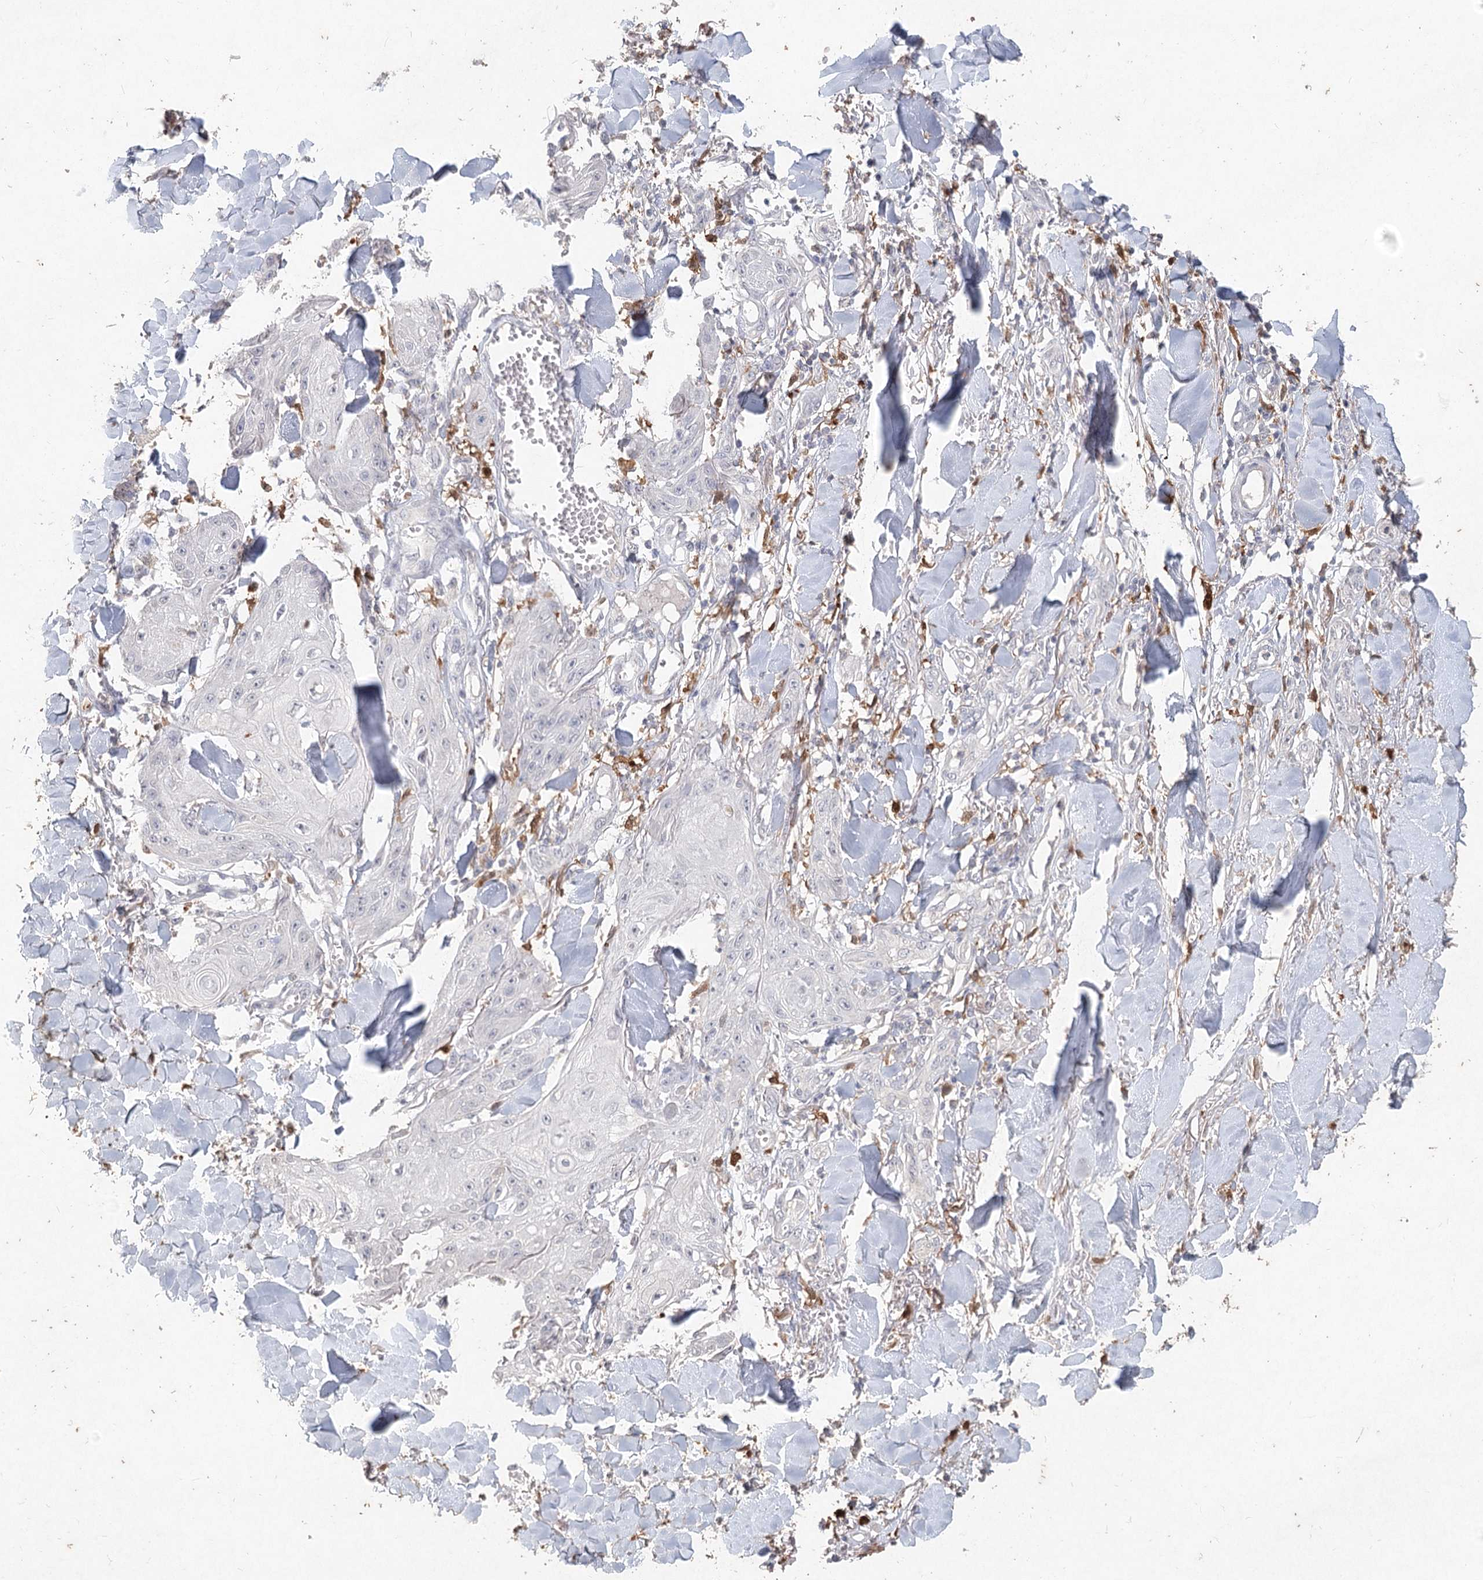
{"staining": {"intensity": "negative", "quantity": "none", "location": "none"}, "tissue": "skin cancer", "cell_type": "Tumor cells", "image_type": "cancer", "snomed": [{"axis": "morphology", "description": "Squamous cell carcinoma, NOS"}, {"axis": "topography", "description": "Skin"}], "caption": "The immunohistochemistry photomicrograph has no significant expression in tumor cells of squamous cell carcinoma (skin) tissue. The staining is performed using DAB brown chromogen with nuclei counter-stained in using hematoxylin.", "gene": "ARSI", "patient": {"sex": "male", "age": 74}}